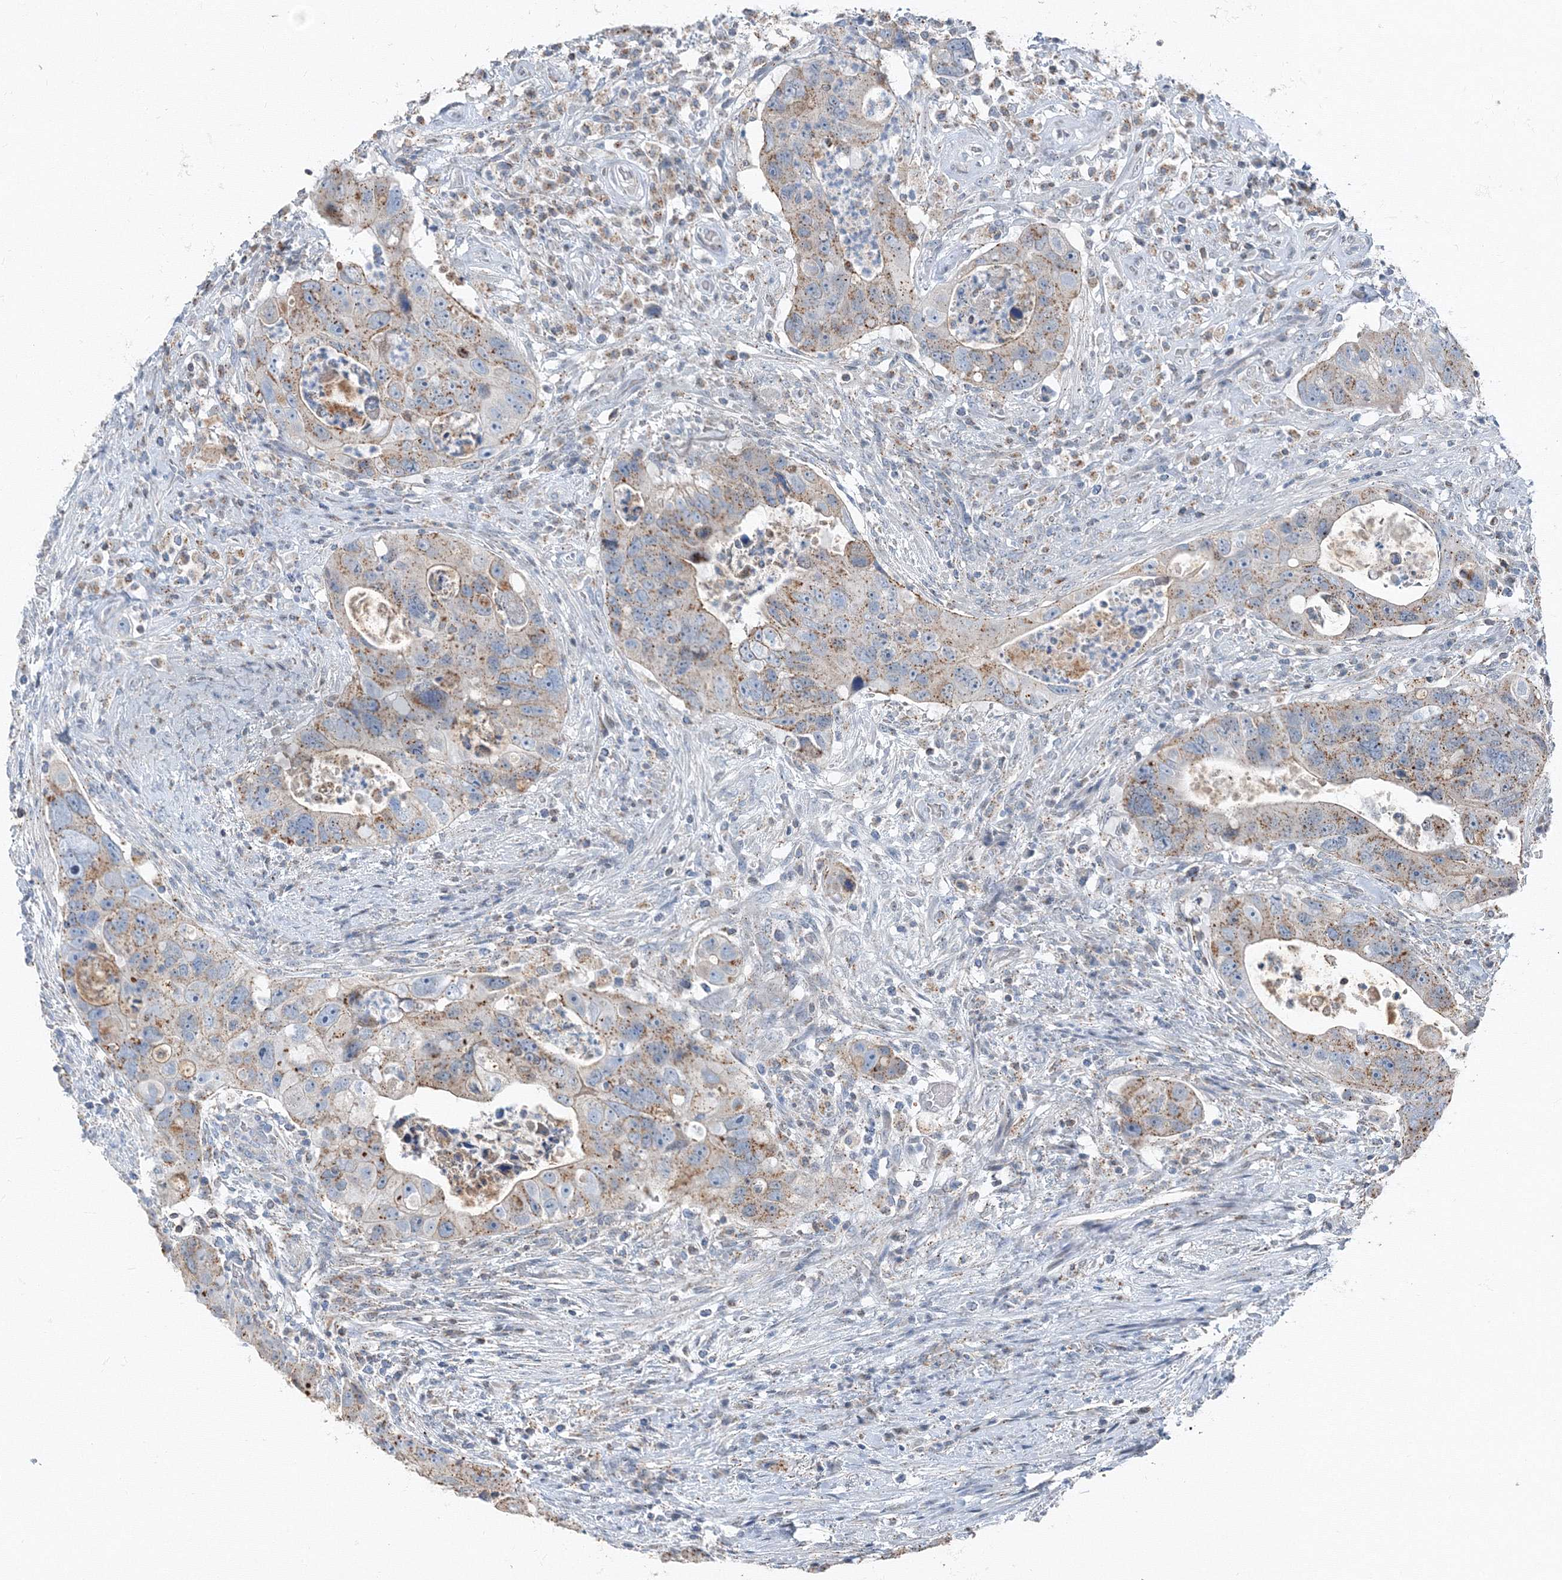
{"staining": {"intensity": "moderate", "quantity": ">75%", "location": "cytoplasmic/membranous"}, "tissue": "colorectal cancer", "cell_type": "Tumor cells", "image_type": "cancer", "snomed": [{"axis": "morphology", "description": "Adenocarcinoma, NOS"}, {"axis": "topography", "description": "Rectum"}], "caption": "IHC image of neoplastic tissue: human colorectal adenocarcinoma stained using immunohistochemistry (IHC) shows medium levels of moderate protein expression localized specifically in the cytoplasmic/membranous of tumor cells, appearing as a cytoplasmic/membranous brown color.", "gene": "AASDH", "patient": {"sex": "male", "age": 59}}